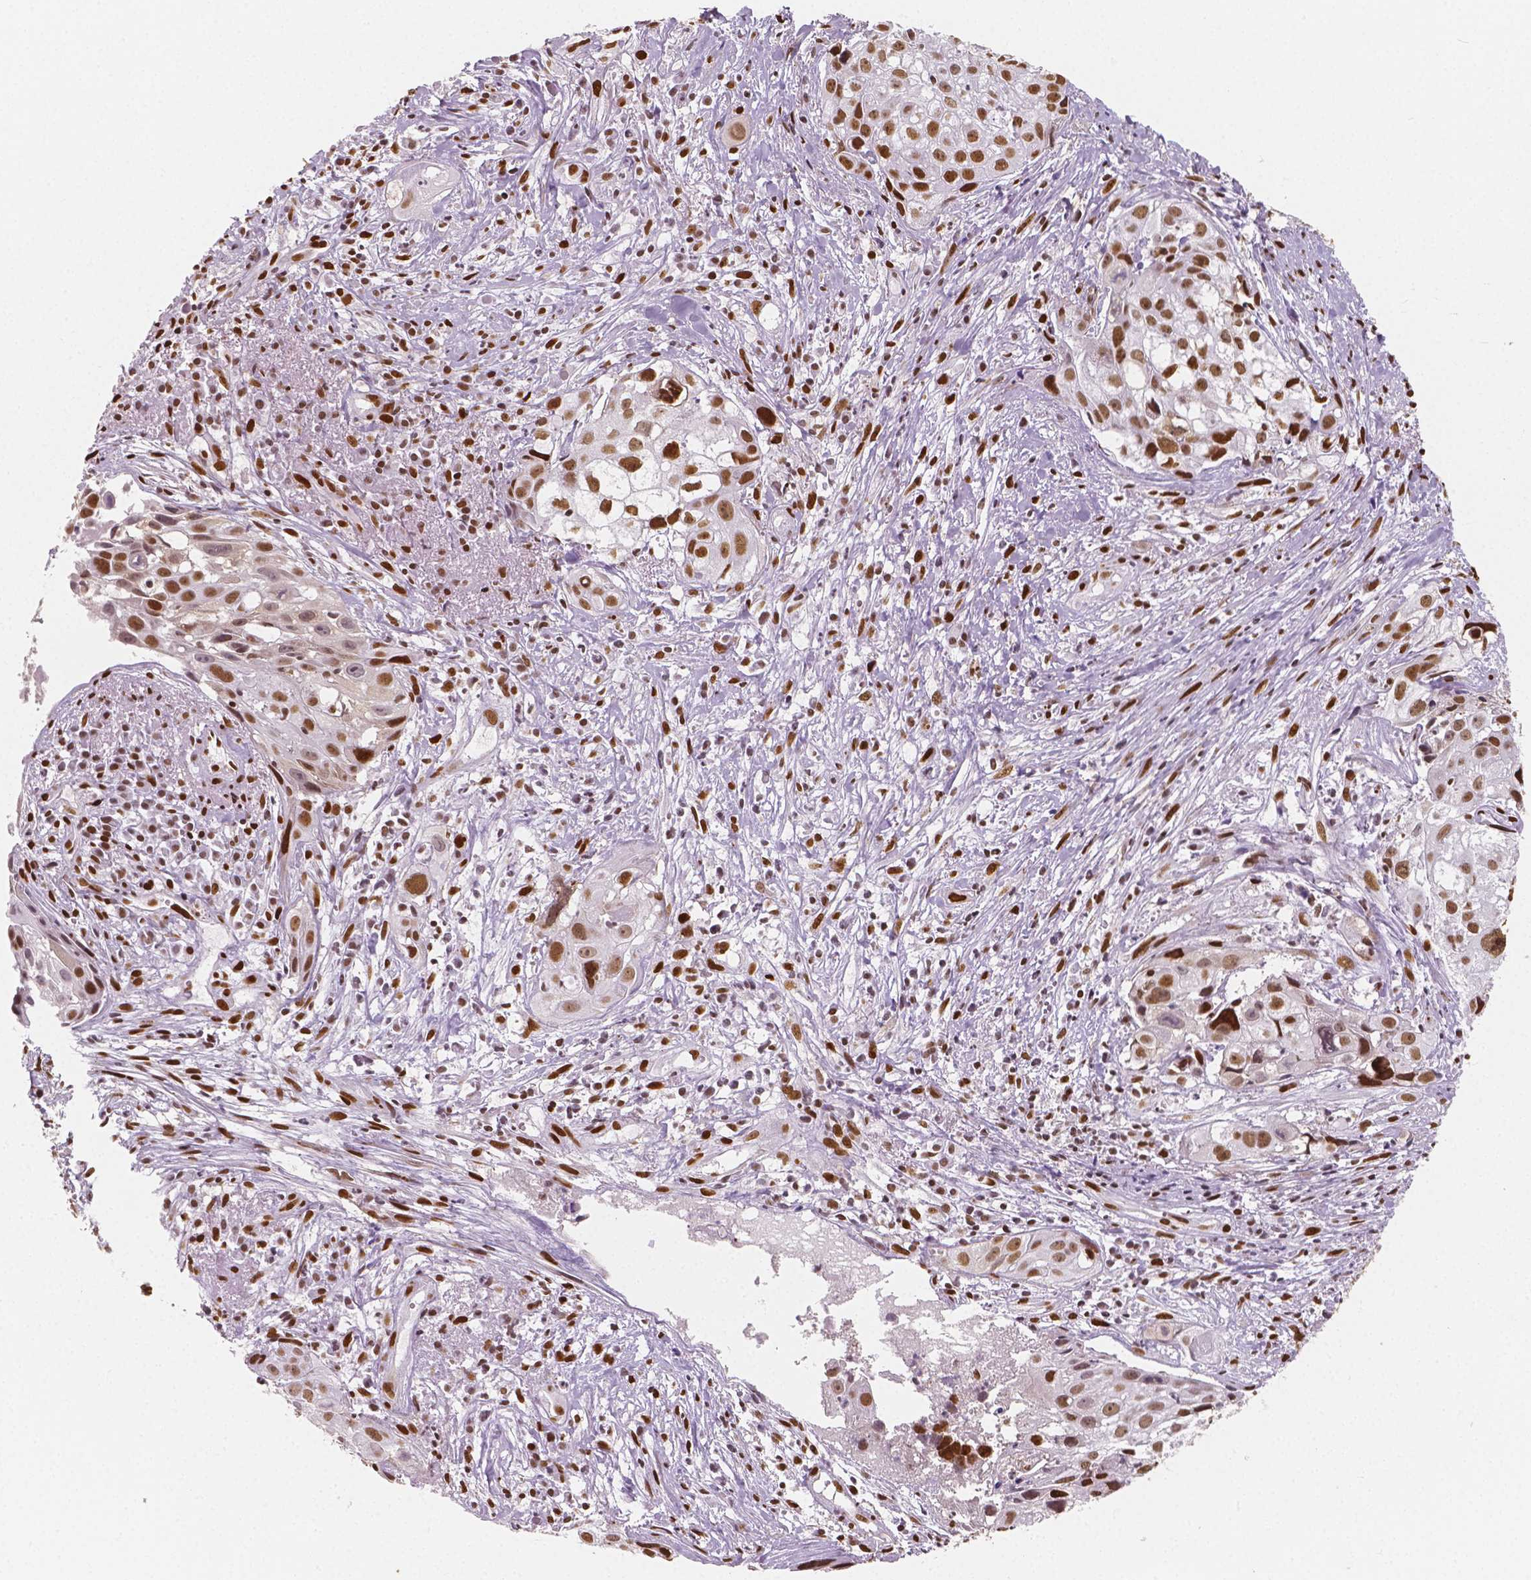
{"staining": {"intensity": "strong", "quantity": ">75%", "location": "nuclear"}, "tissue": "cervical cancer", "cell_type": "Tumor cells", "image_type": "cancer", "snomed": [{"axis": "morphology", "description": "Squamous cell carcinoma, NOS"}, {"axis": "topography", "description": "Cervix"}], "caption": "DAB (3,3'-diaminobenzidine) immunohistochemical staining of cervical cancer shows strong nuclear protein staining in about >75% of tumor cells.", "gene": "NUCKS1", "patient": {"sex": "female", "age": 53}}